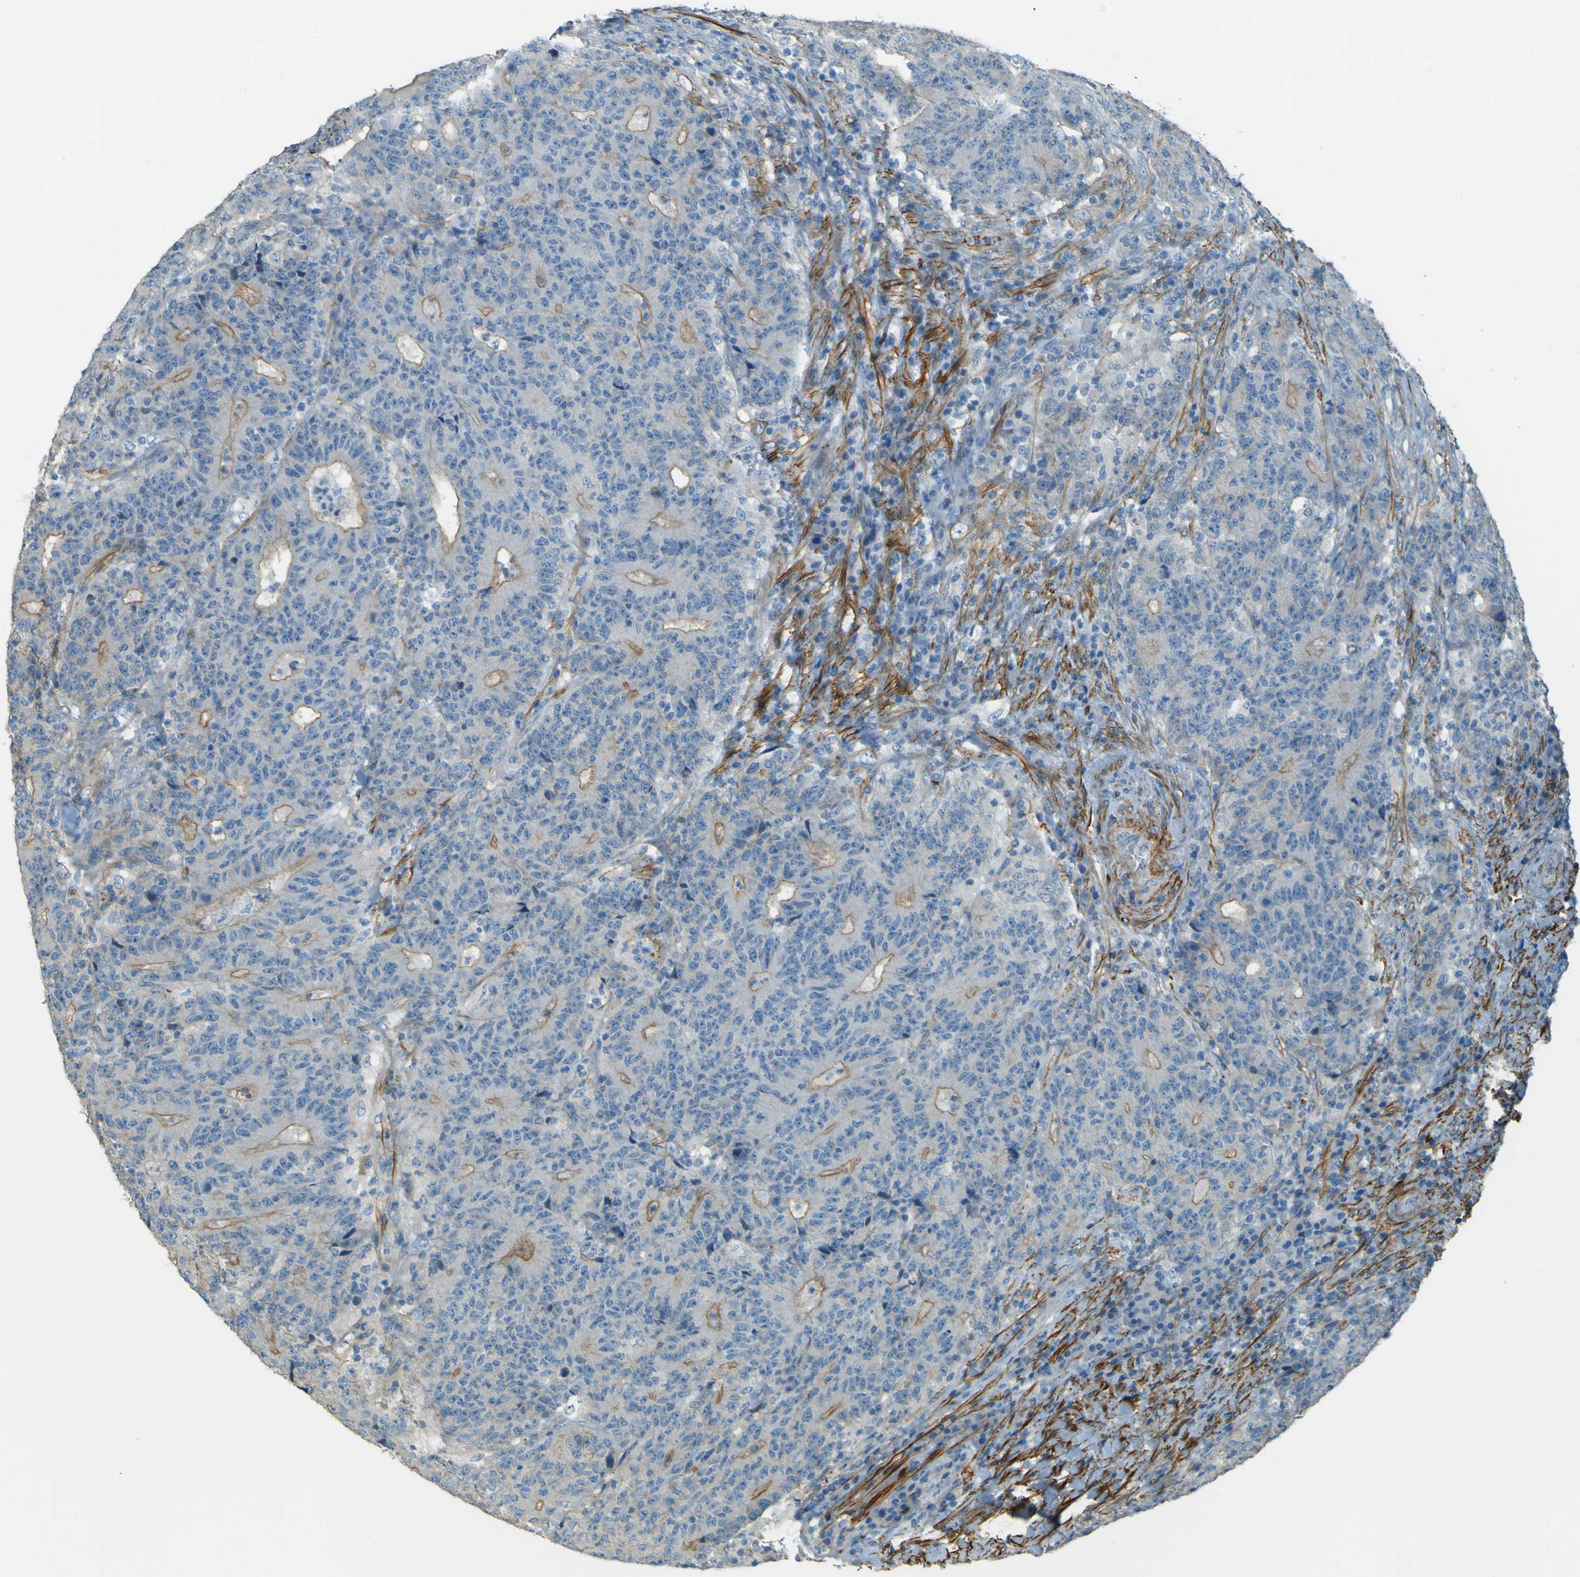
{"staining": {"intensity": "weak", "quantity": "25%-75%", "location": "cytoplasmic/membranous"}, "tissue": "colorectal cancer", "cell_type": "Tumor cells", "image_type": "cancer", "snomed": [{"axis": "morphology", "description": "Normal tissue, NOS"}, {"axis": "morphology", "description": "Adenocarcinoma, NOS"}, {"axis": "topography", "description": "Colon"}], "caption": "Immunohistochemistry (IHC) of adenocarcinoma (colorectal) shows low levels of weak cytoplasmic/membranous positivity in approximately 25%-75% of tumor cells. The protein is shown in brown color, while the nuclei are stained blue.", "gene": "NEXN", "patient": {"sex": "female", "age": 75}}